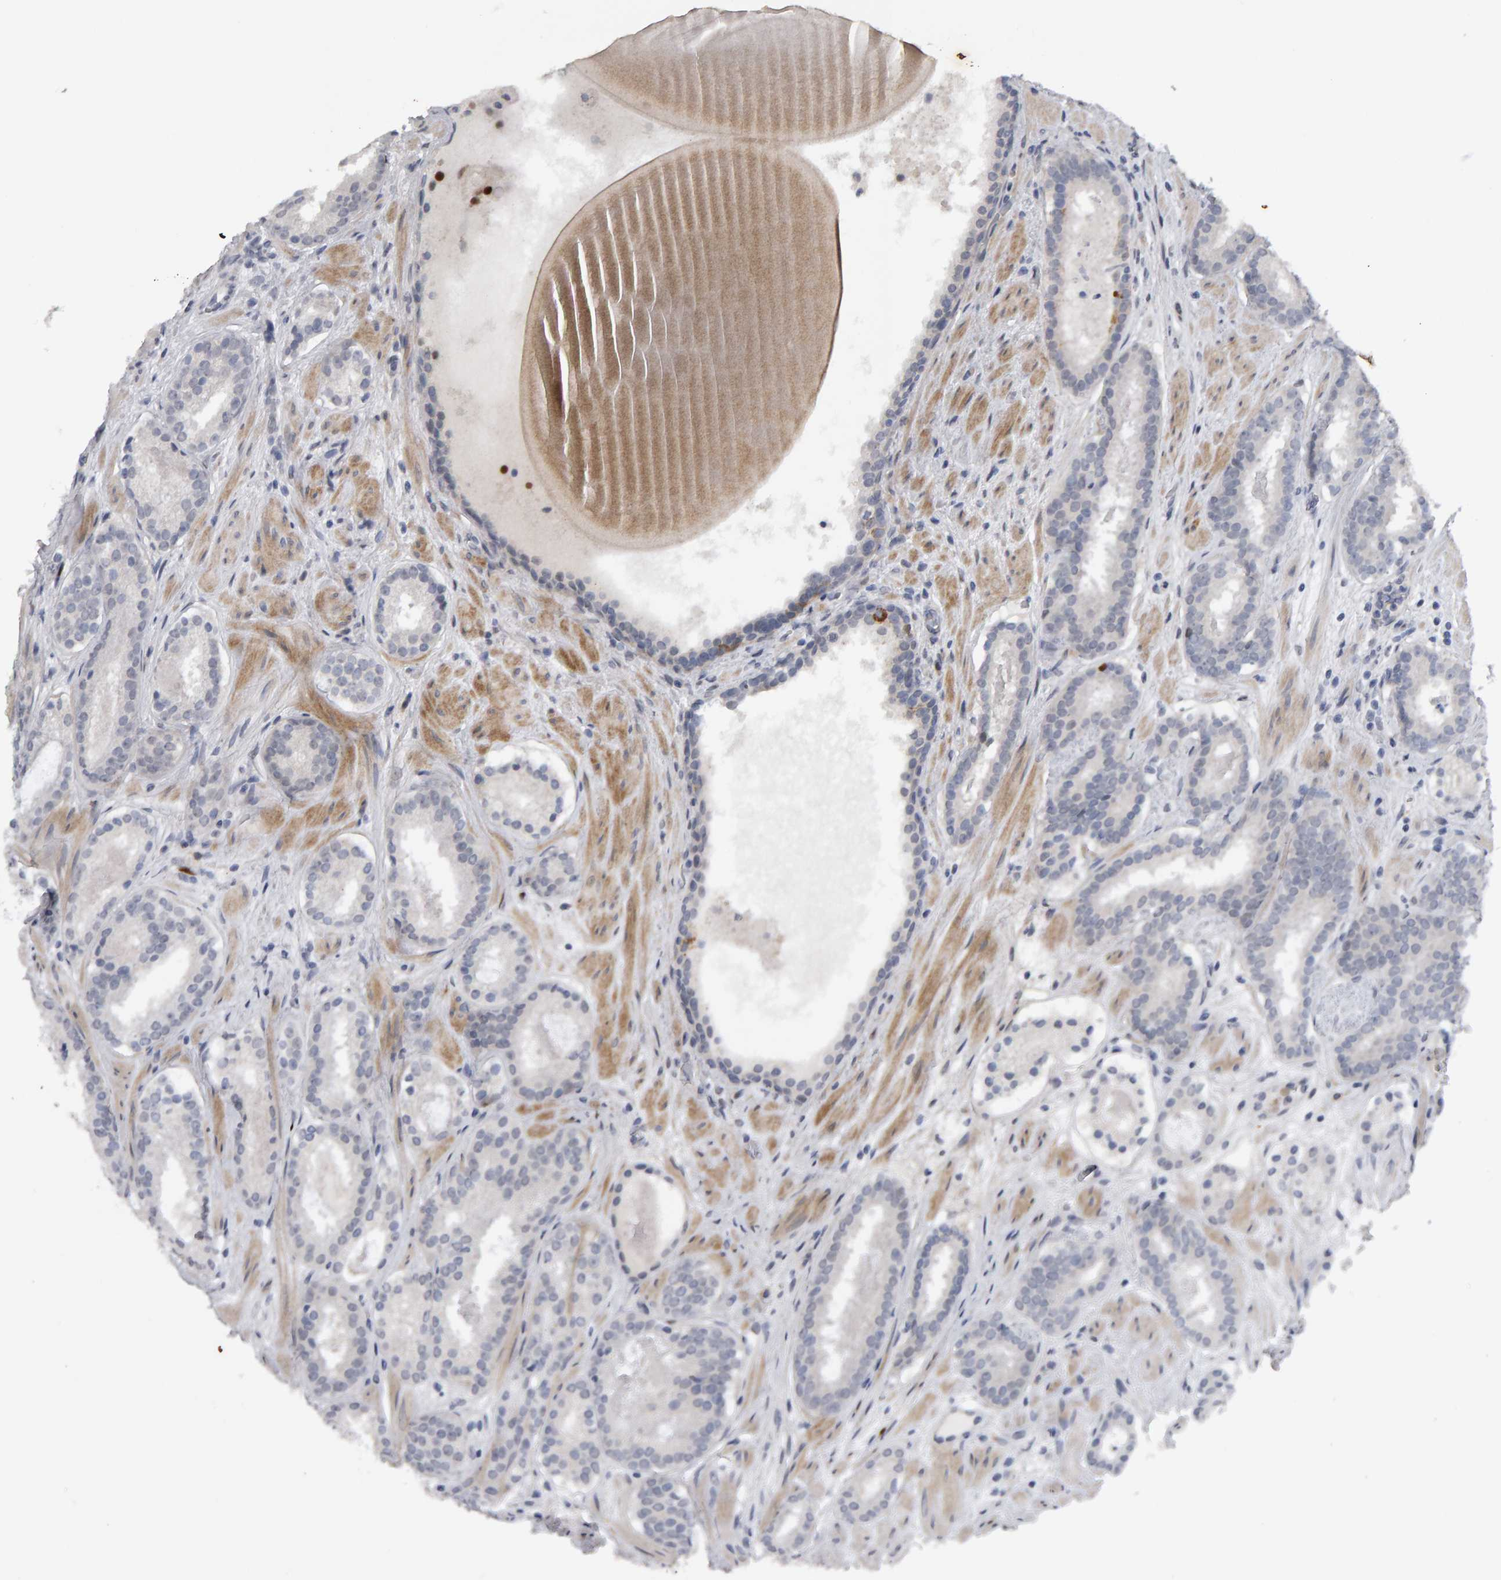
{"staining": {"intensity": "negative", "quantity": "none", "location": "none"}, "tissue": "prostate cancer", "cell_type": "Tumor cells", "image_type": "cancer", "snomed": [{"axis": "morphology", "description": "Adenocarcinoma, Low grade"}, {"axis": "topography", "description": "Prostate"}], "caption": "DAB immunohistochemical staining of prostate cancer (low-grade adenocarcinoma) demonstrates no significant expression in tumor cells. (Immunohistochemistry, brightfield microscopy, high magnification).", "gene": "IPO8", "patient": {"sex": "male", "age": 69}}